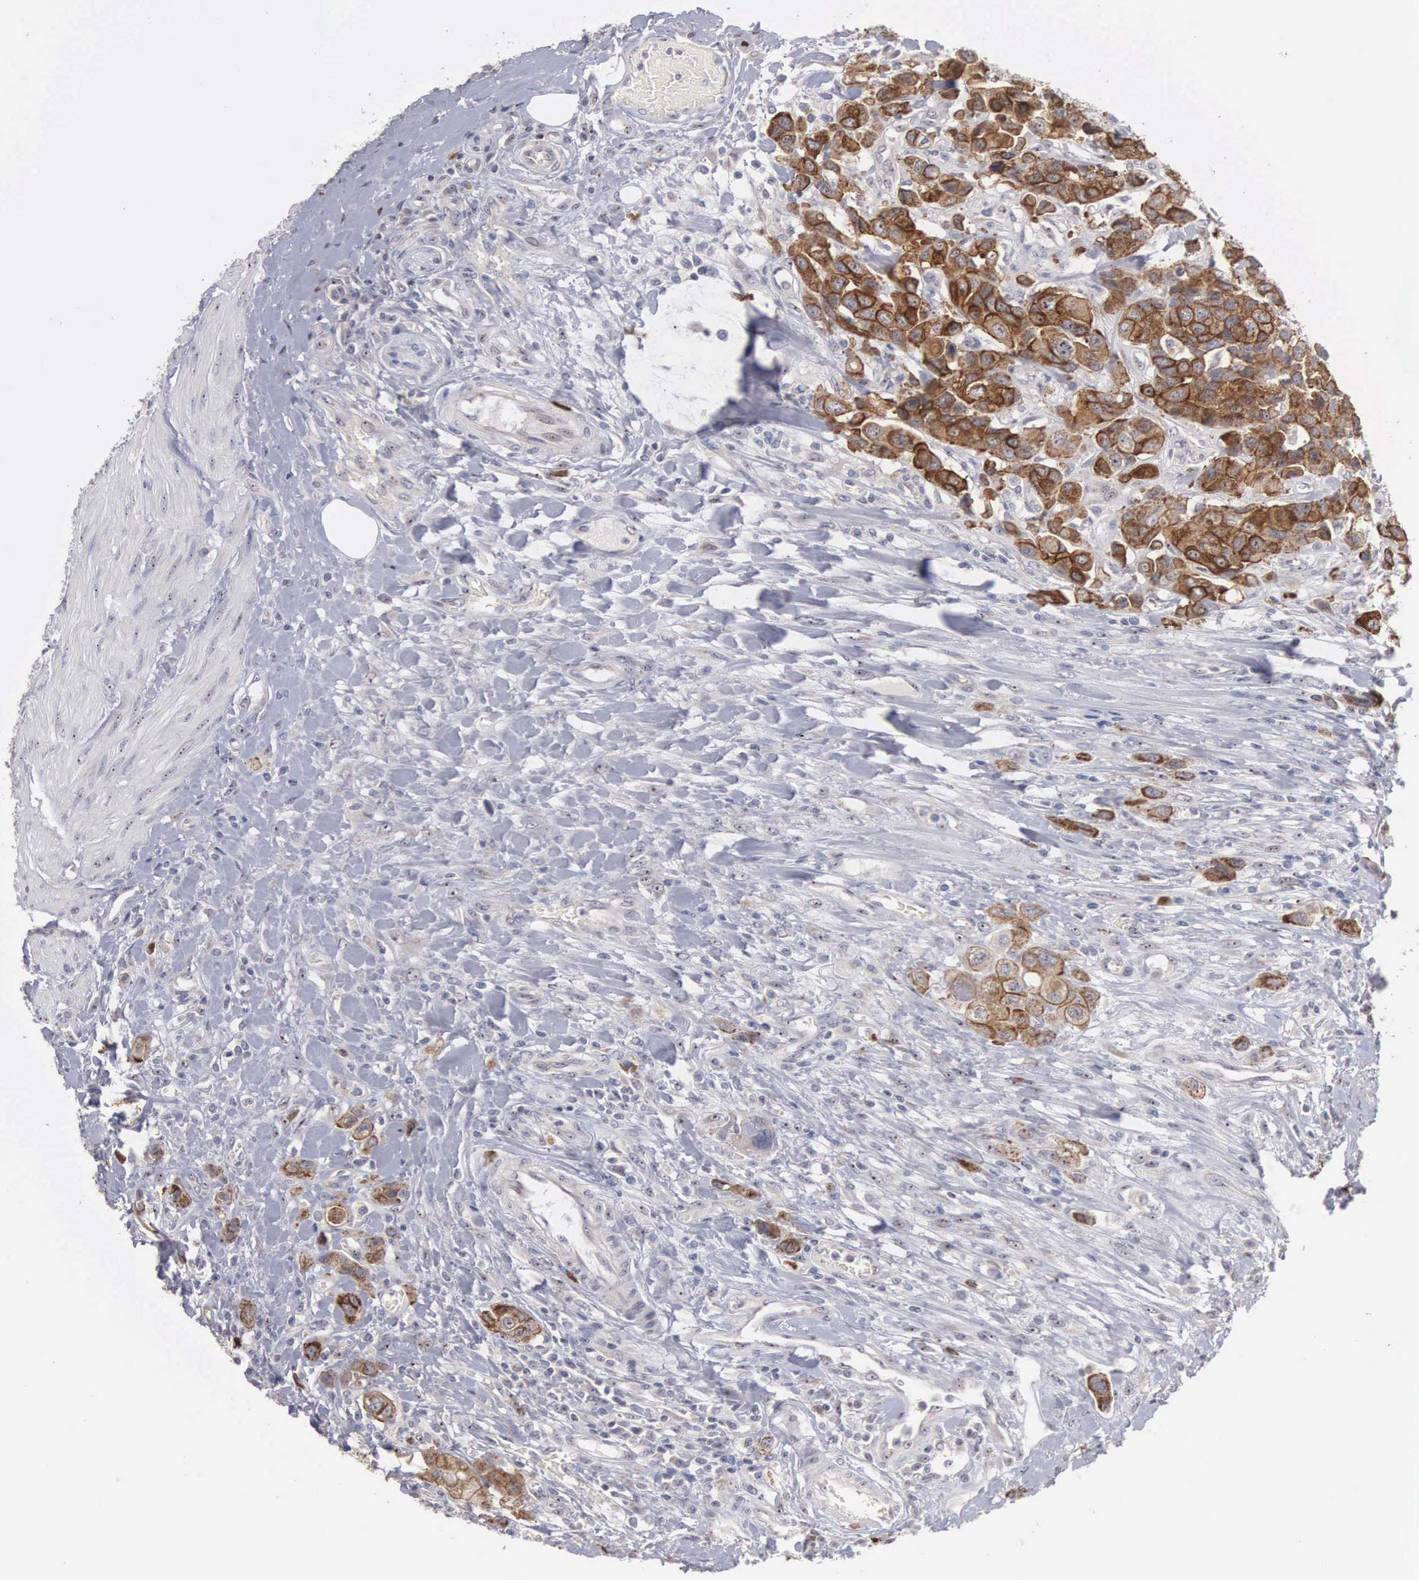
{"staining": {"intensity": "strong", "quantity": ">75%", "location": "cytoplasmic/membranous,nuclear"}, "tissue": "urothelial cancer", "cell_type": "Tumor cells", "image_type": "cancer", "snomed": [{"axis": "morphology", "description": "Urothelial carcinoma, High grade"}, {"axis": "topography", "description": "Urinary bladder"}], "caption": "This micrograph exhibits high-grade urothelial carcinoma stained with immunohistochemistry (IHC) to label a protein in brown. The cytoplasmic/membranous and nuclear of tumor cells show strong positivity for the protein. Nuclei are counter-stained blue.", "gene": "AMN", "patient": {"sex": "male", "age": 50}}